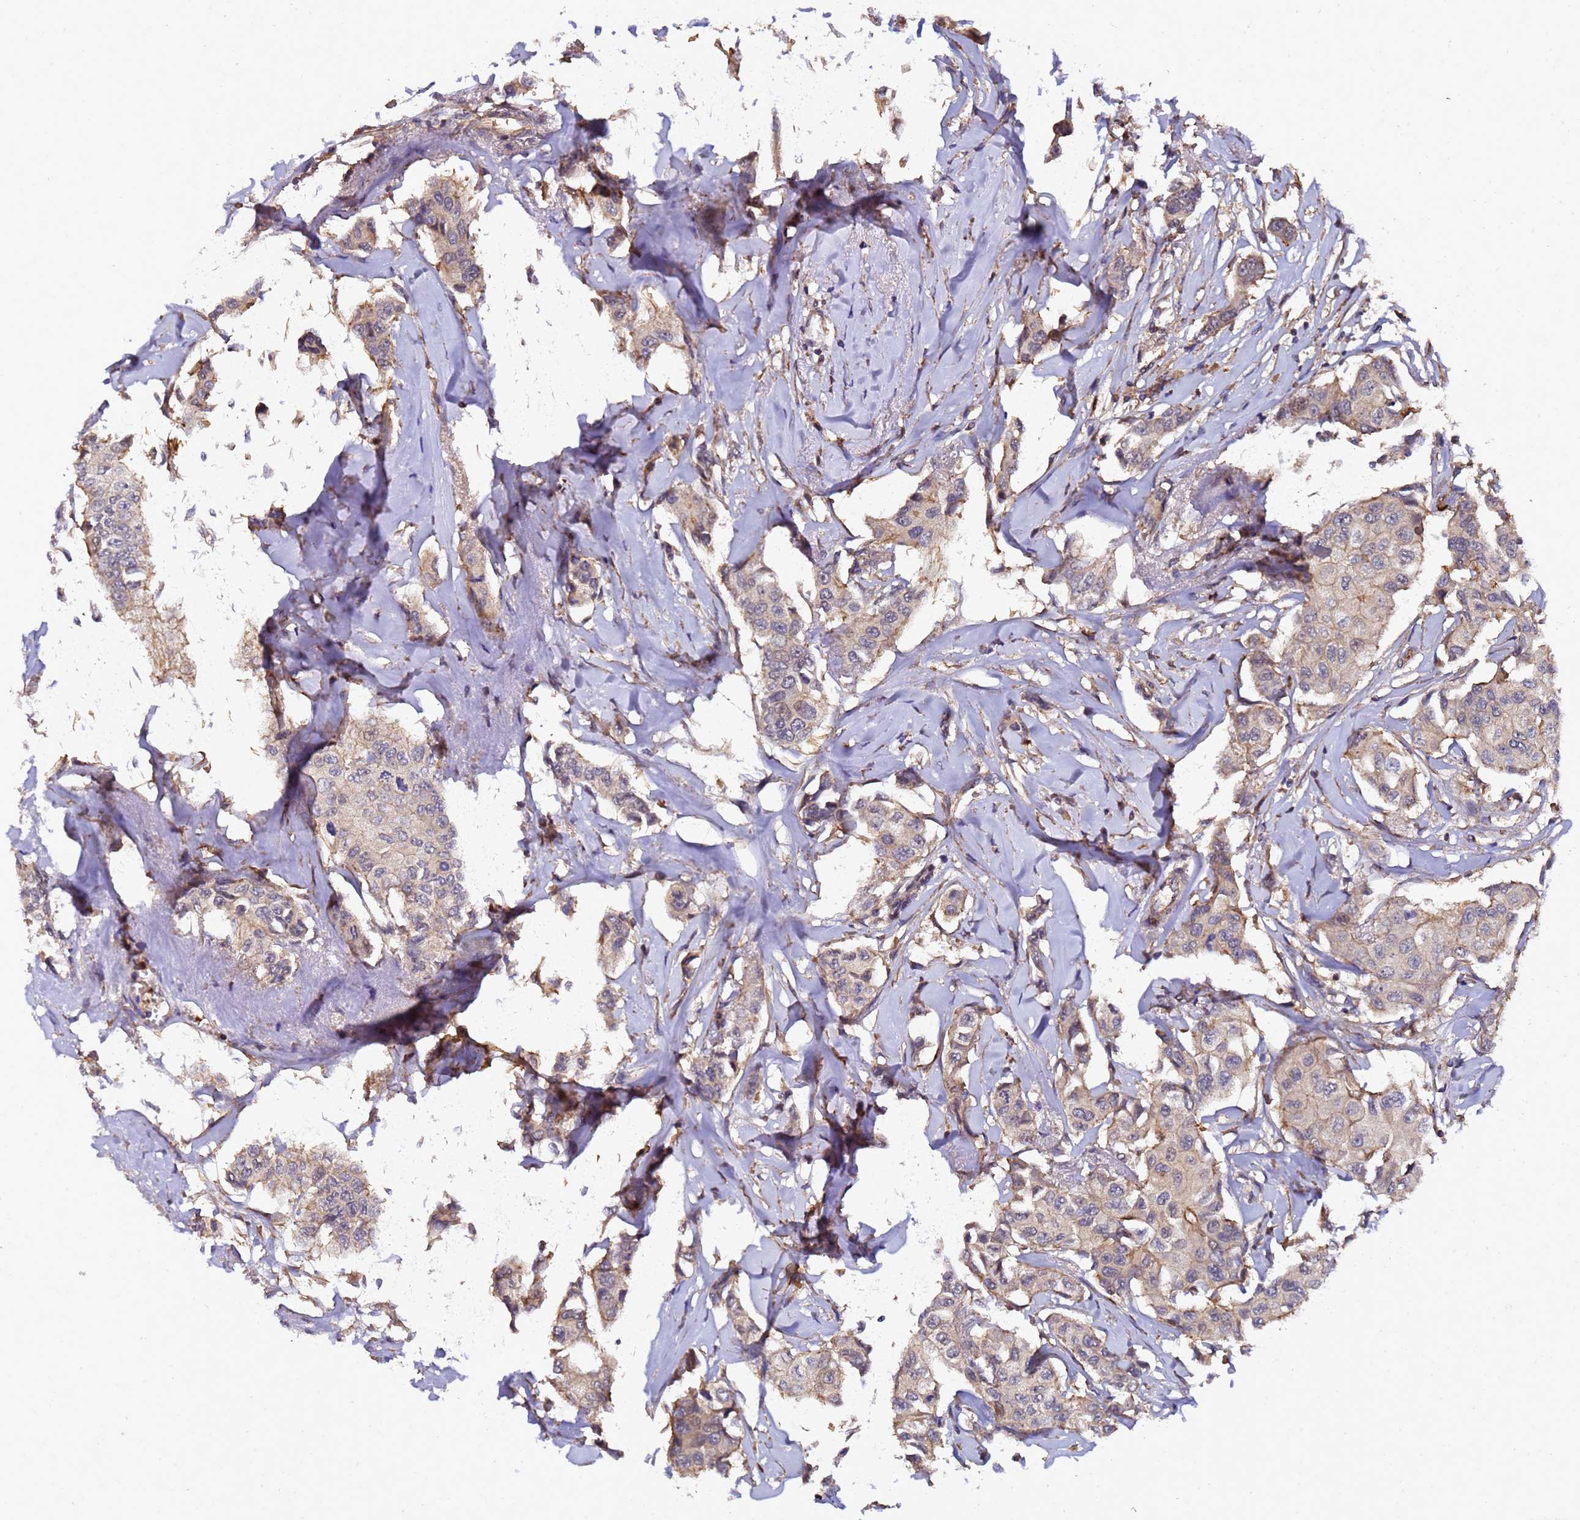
{"staining": {"intensity": "weak", "quantity": "25%-75%", "location": "cytoplasmic/membranous"}, "tissue": "breast cancer", "cell_type": "Tumor cells", "image_type": "cancer", "snomed": [{"axis": "morphology", "description": "Duct carcinoma"}, {"axis": "topography", "description": "Breast"}], "caption": "The histopathology image reveals staining of breast cancer, revealing weak cytoplasmic/membranous protein staining (brown color) within tumor cells.", "gene": "GSTCD", "patient": {"sex": "female", "age": 80}}